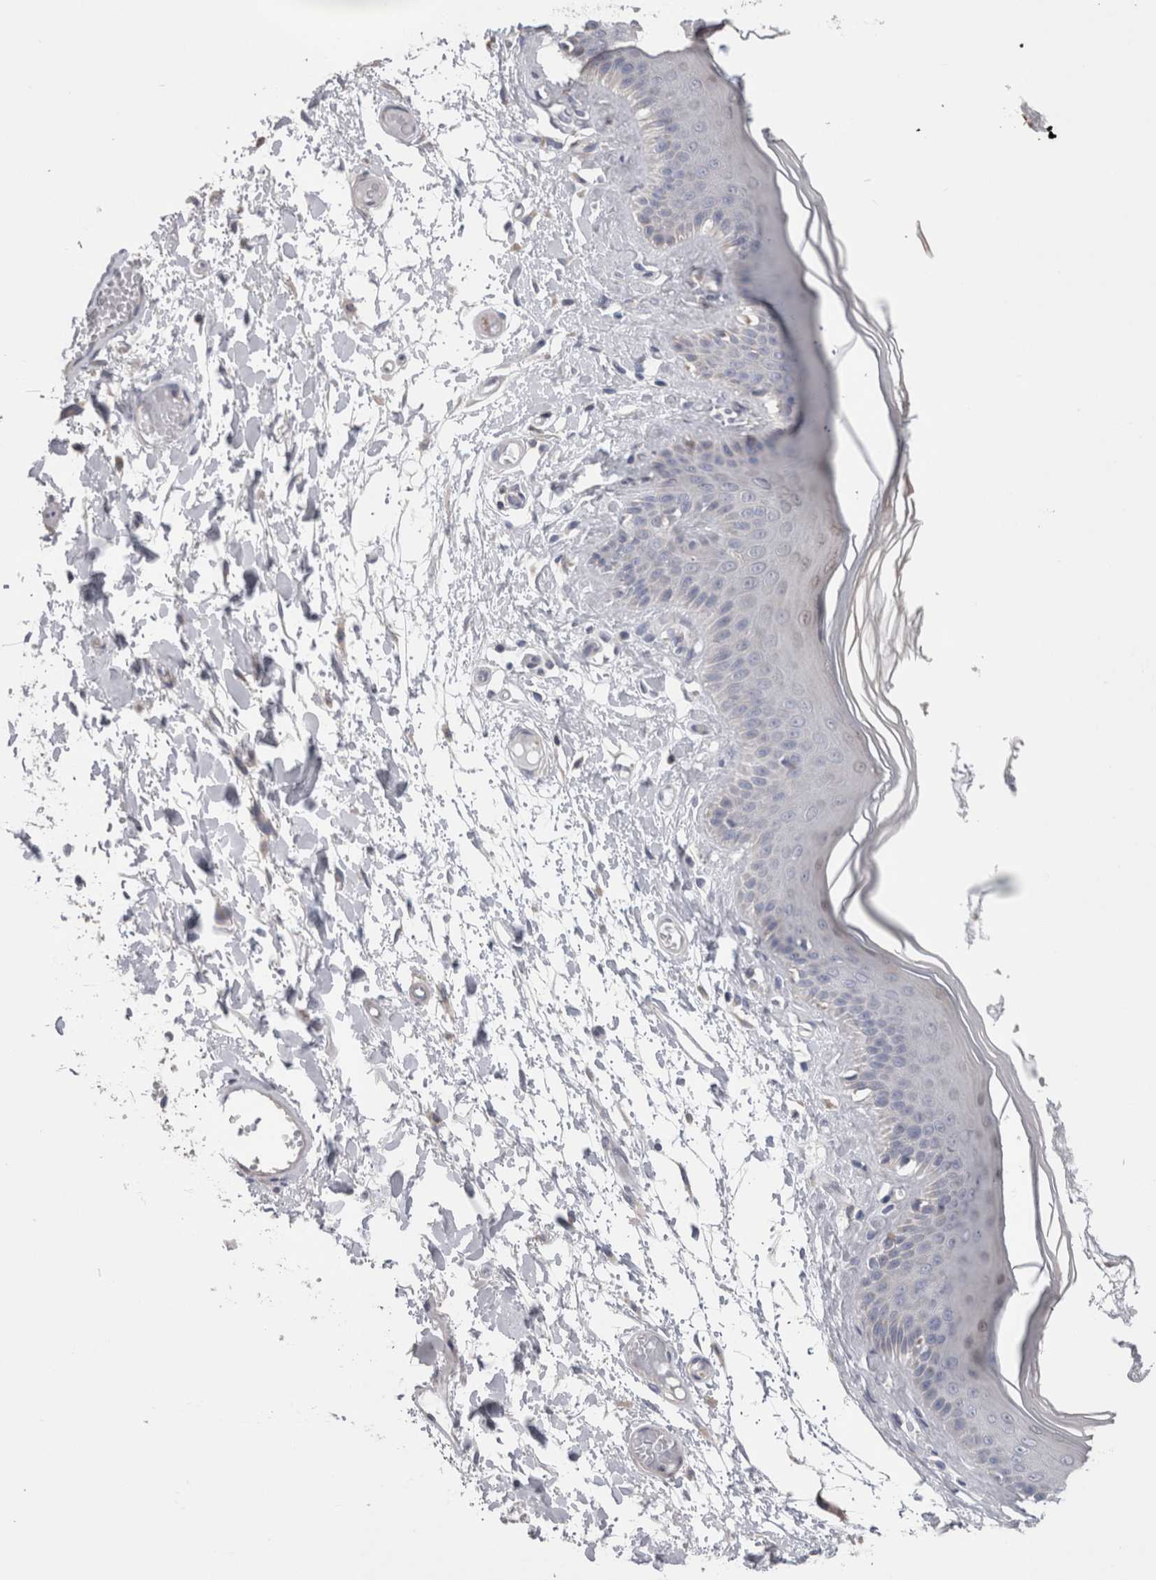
{"staining": {"intensity": "negative", "quantity": "none", "location": "none"}, "tissue": "skin", "cell_type": "Epidermal cells", "image_type": "normal", "snomed": [{"axis": "morphology", "description": "Normal tissue, NOS"}, {"axis": "topography", "description": "Vulva"}], "caption": "Immunohistochemistry histopathology image of benign skin: human skin stained with DAB exhibits no significant protein expression in epidermal cells. (DAB immunohistochemistry (IHC) visualized using brightfield microscopy, high magnification).", "gene": "GDAP1", "patient": {"sex": "female", "age": 73}}